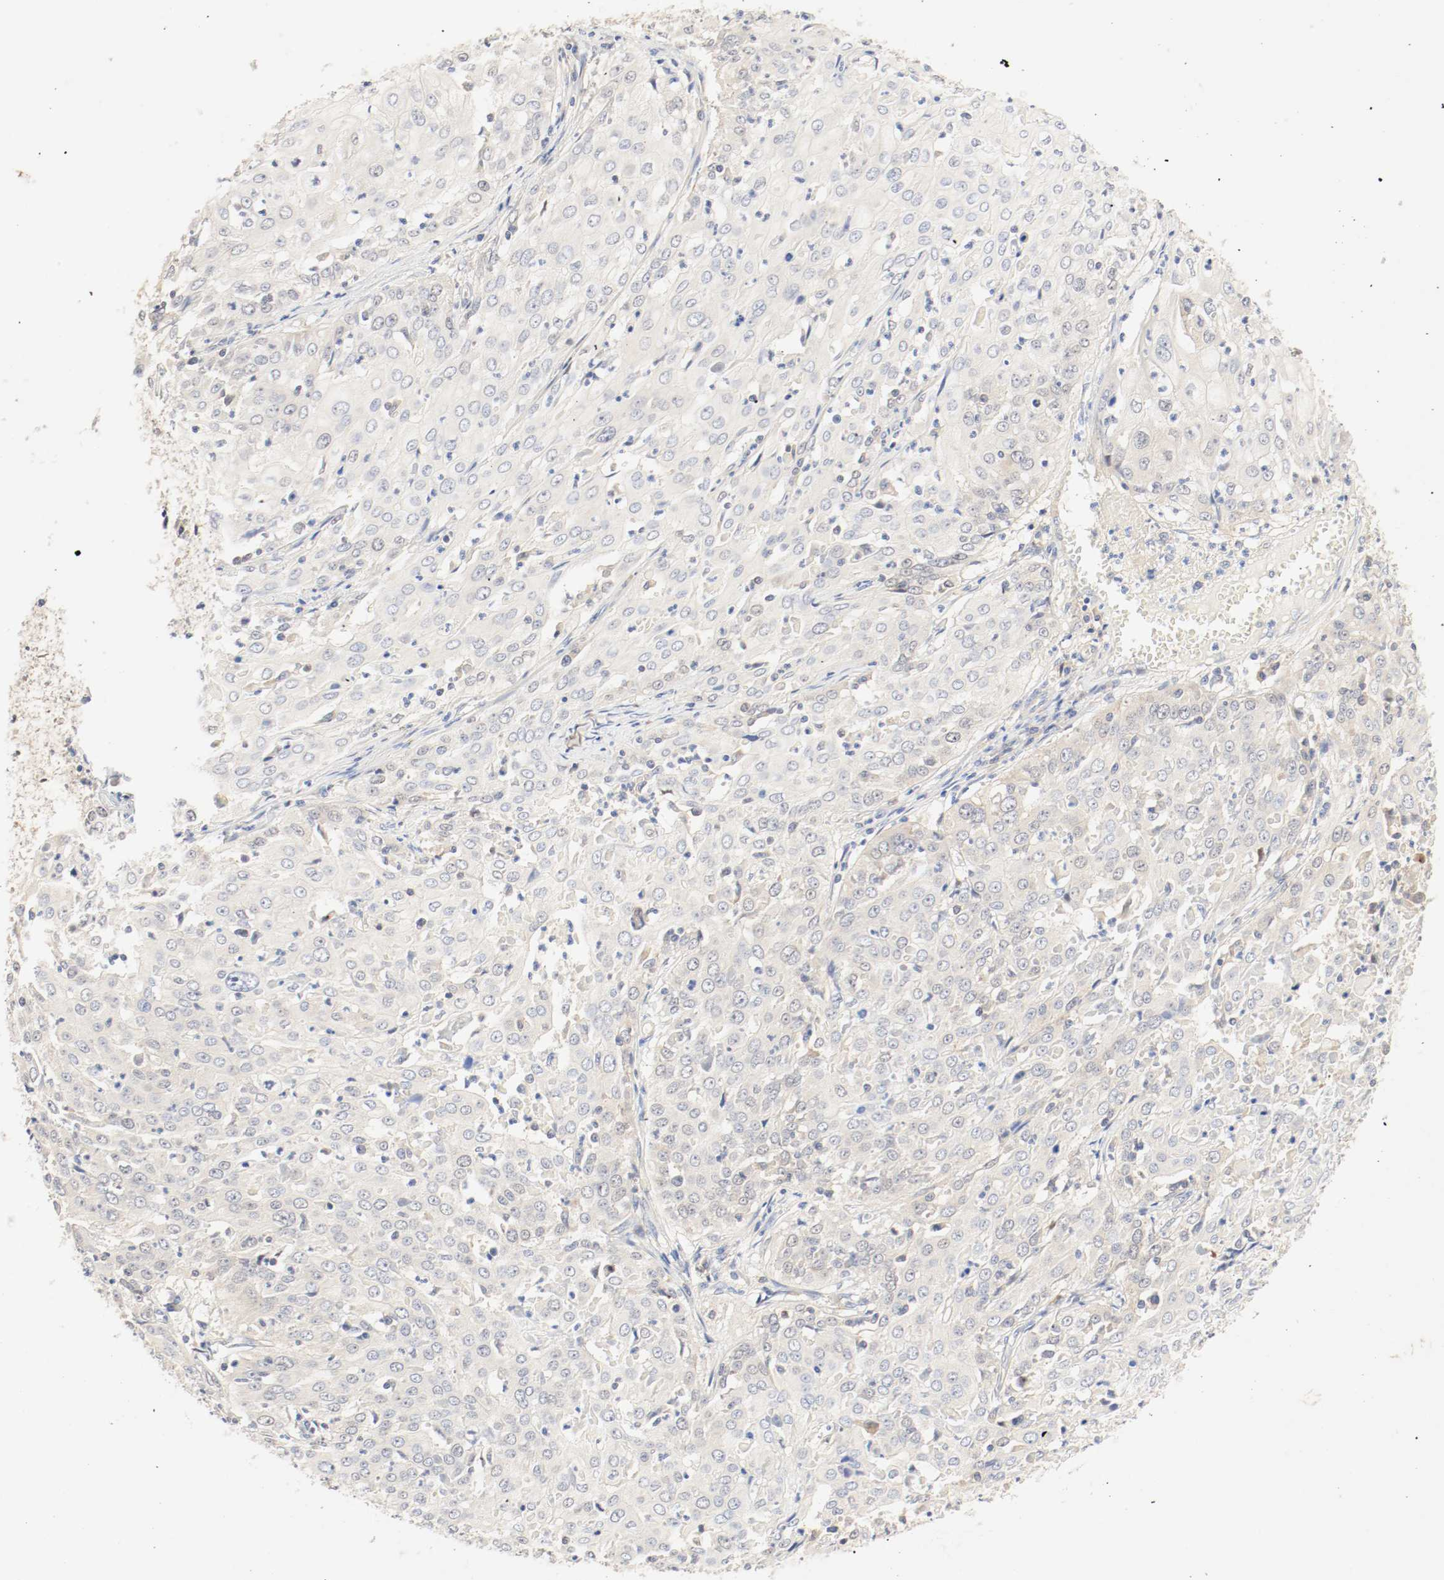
{"staining": {"intensity": "weak", "quantity": "<25%", "location": "cytoplasmic/membranous"}, "tissue": "cervical cancer", "cell_type": "Tumor cells", "image_type": "cancer", "snomed": [{"axis": "morphology", "description": "Squamous cell carcinoma, NOS"}, {"axis": "topography", "description": "Cervix"}], "caption": "This is a image of immunohistochemistry (IHC) staining of cervical cancer, which shows no positivity in tumor cells. The staining is performed using DAB (3,3'-diaminobenzidine) brown chromogen with nuclei counter-stained in using hematoxylin.", "gene": "GIT1", "patient": {"sex": "female", "age": 39}}